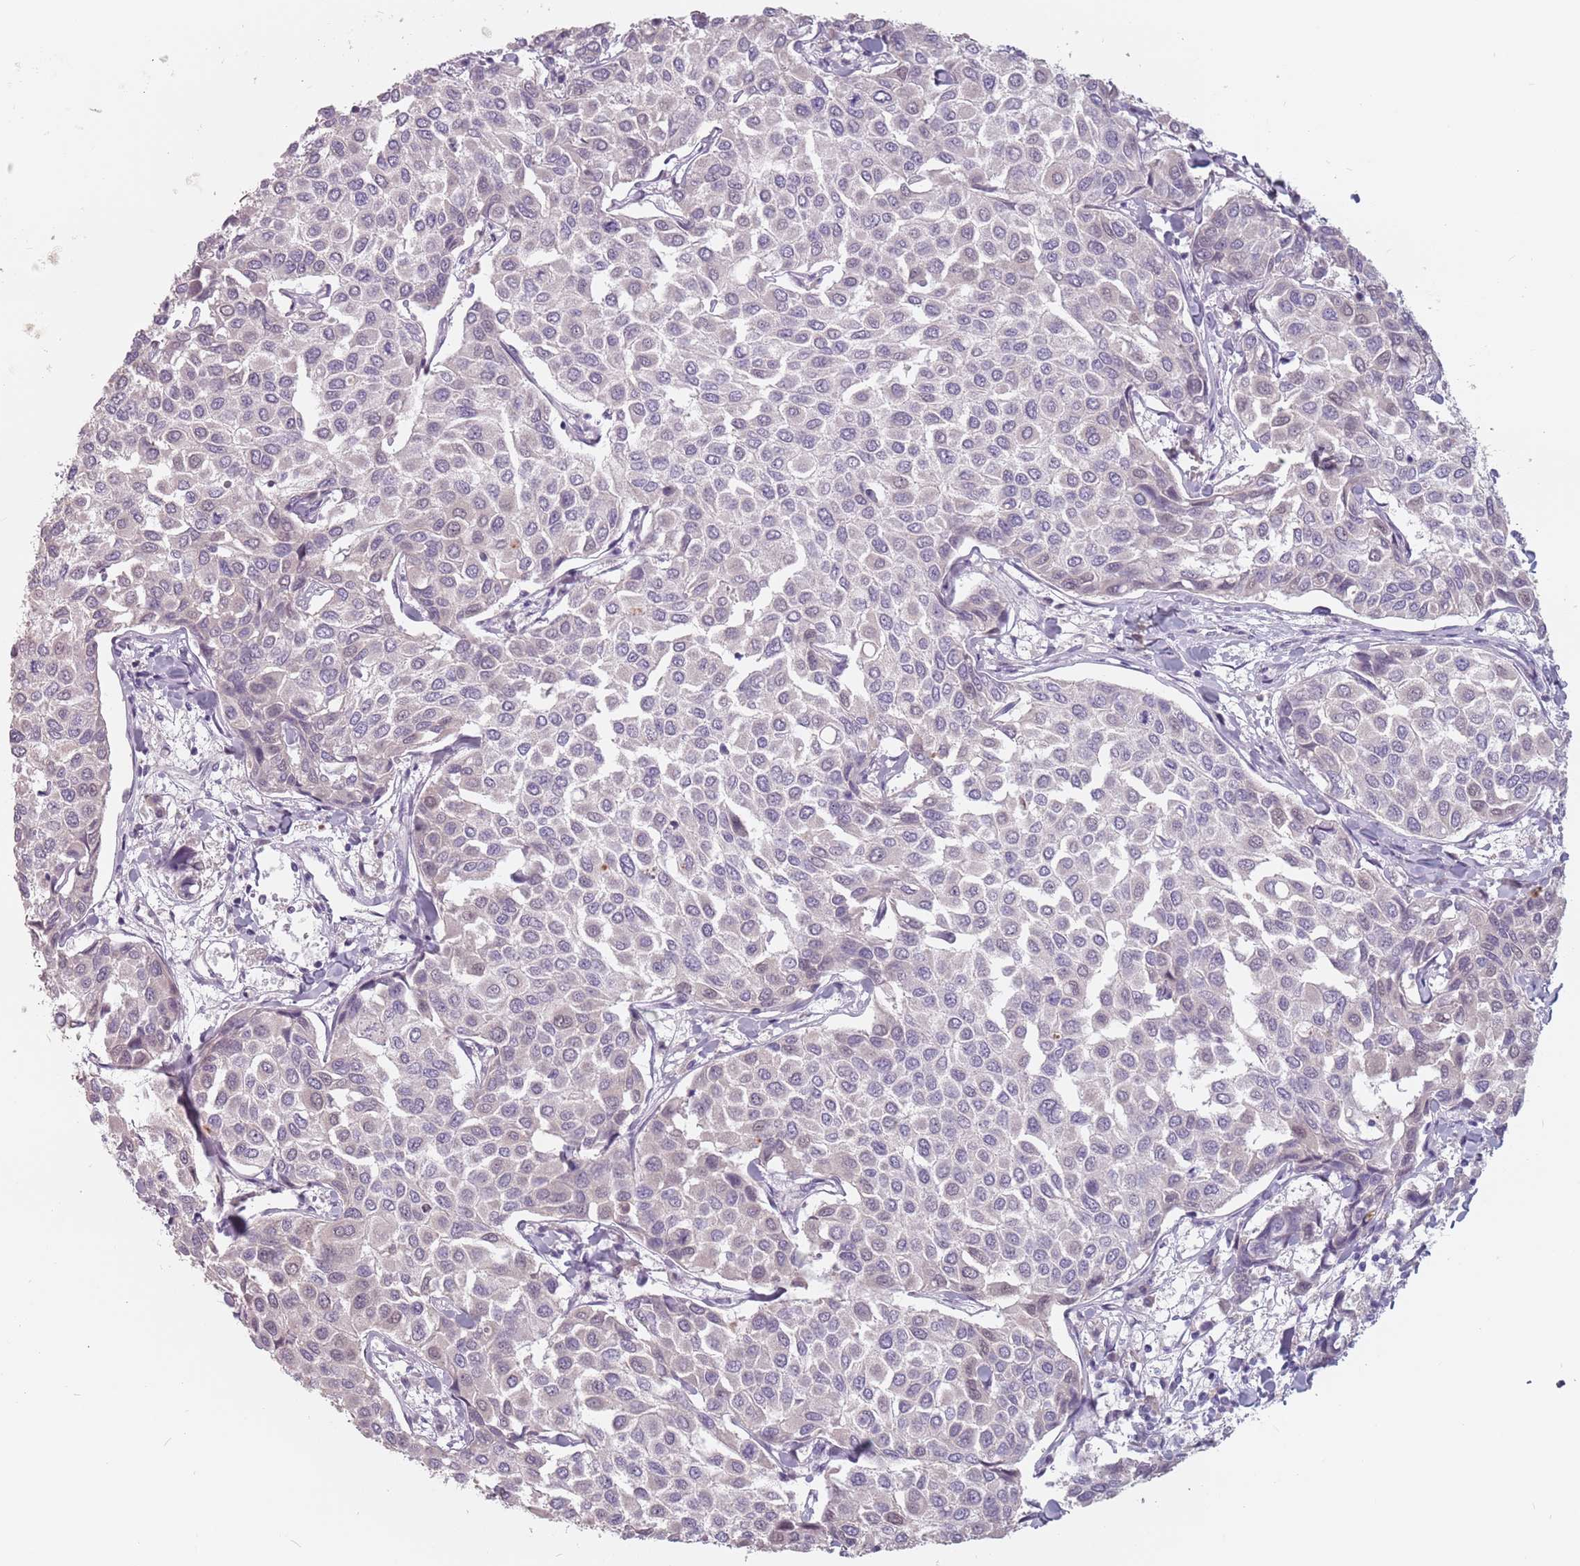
{"staining": {"intensity": "negative", "quantity": "none", "location": "none"}, "tissue": "breast cancer", "cell_type": "Tumor cells", "image_type": "cancer", "snomed": [{"axis": "morphology", "description": "Duct carcinoma"}, {"axis": "topography", "description": "Breast"}], "caption": "Micrograph shows no protein positivity in tumor cells of infiltrating ductal carcinoma (breast) tissue.", "gene": "CEP19", "patient": {"sex": "female", "age": 55}}